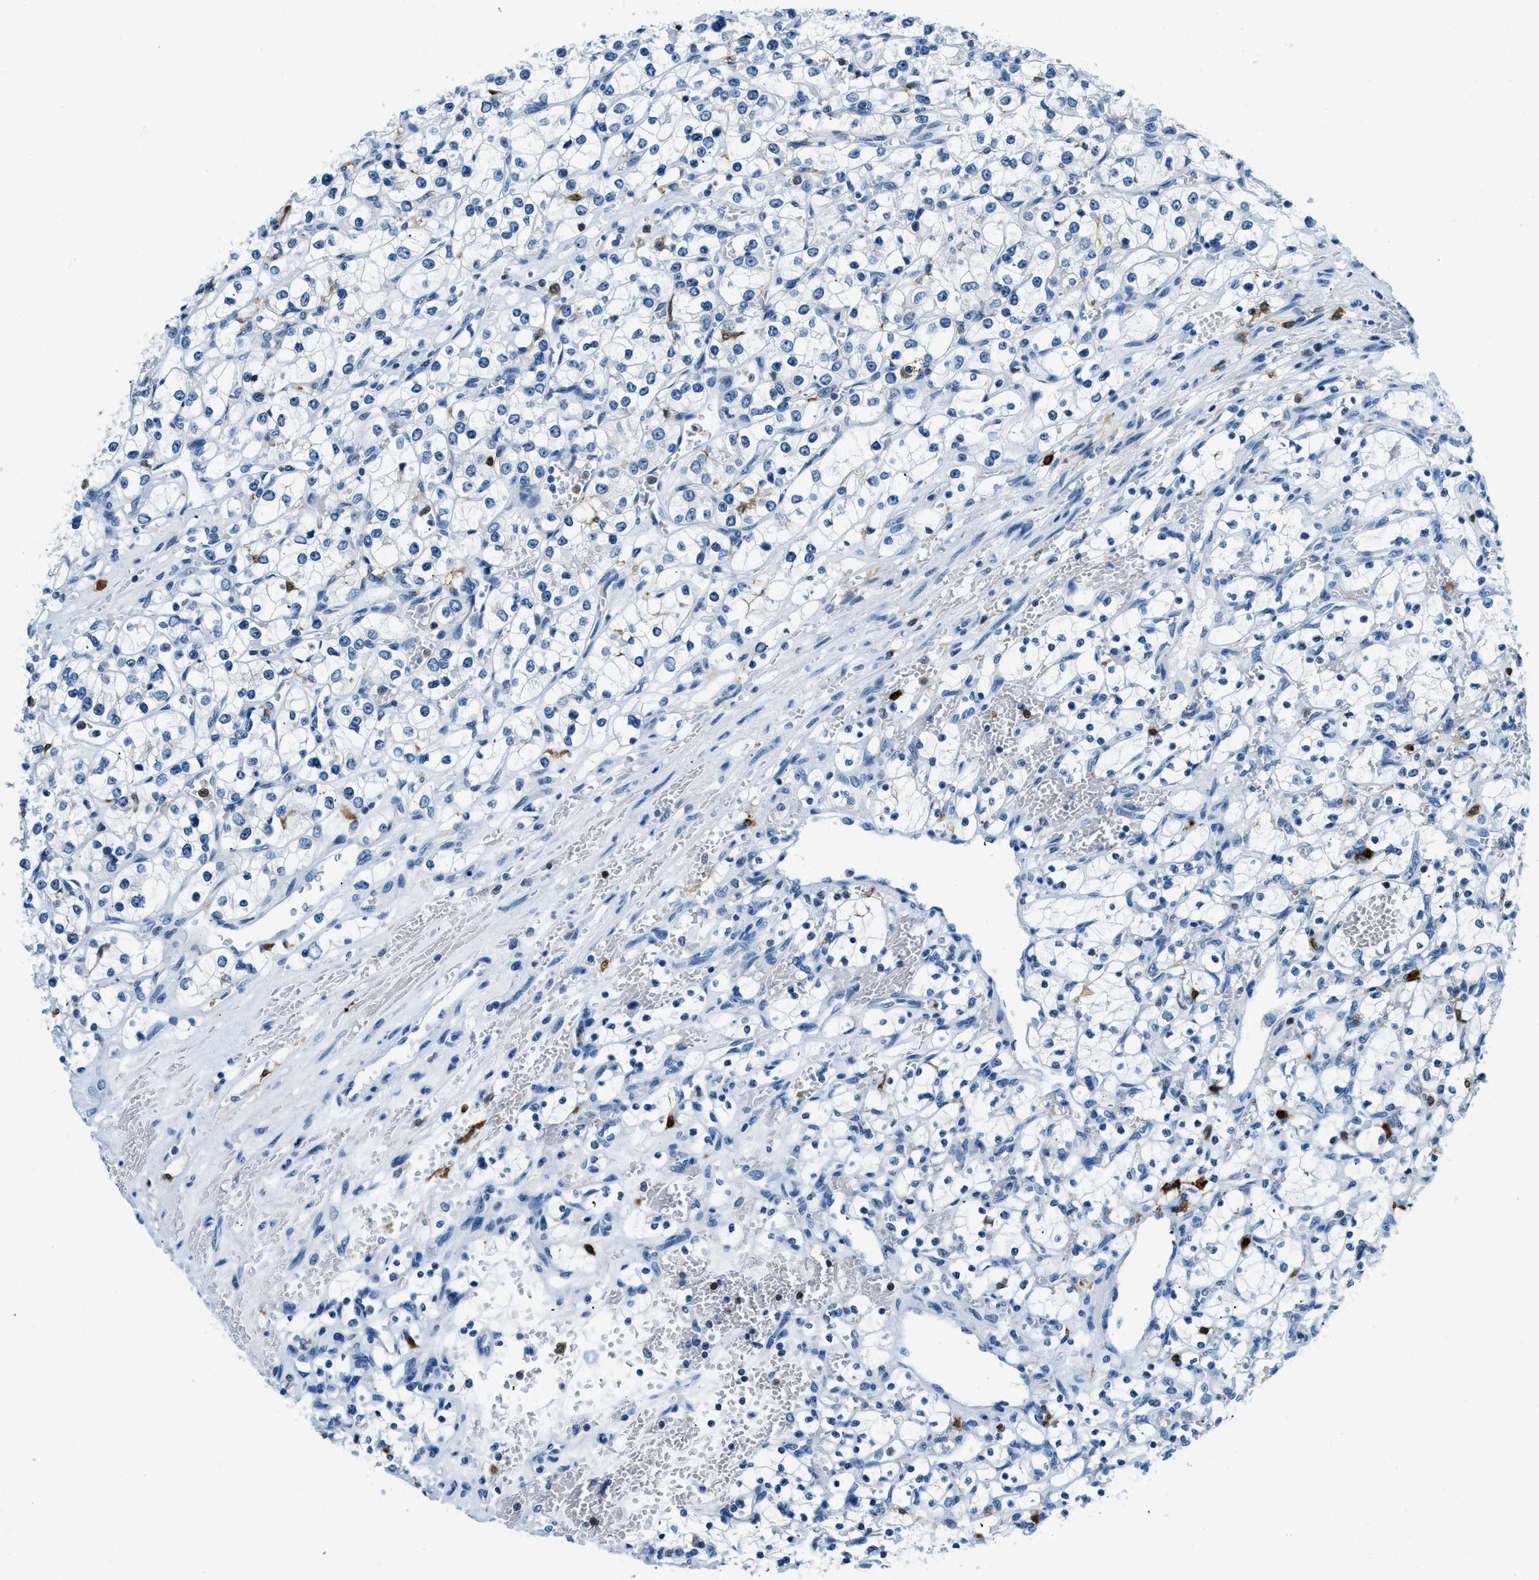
{"staining": {"intensity": "negative", "quantity": "none", "location": "none"}, "tissue": "renal cancer", "cell_type": "Tumor cells", "image_type": "cancer", "snomed": [{"axis": "morphology", "description": "Adenocarcinoma, NOS"}, {"axis": "topography", "description": "Kidney"}], "caption": "Photomicrograph shows no significant protein positivity in tumor cells of renal cancer.", "gene": "CAPG", "patient": {"sex": "female", "age": 69}}